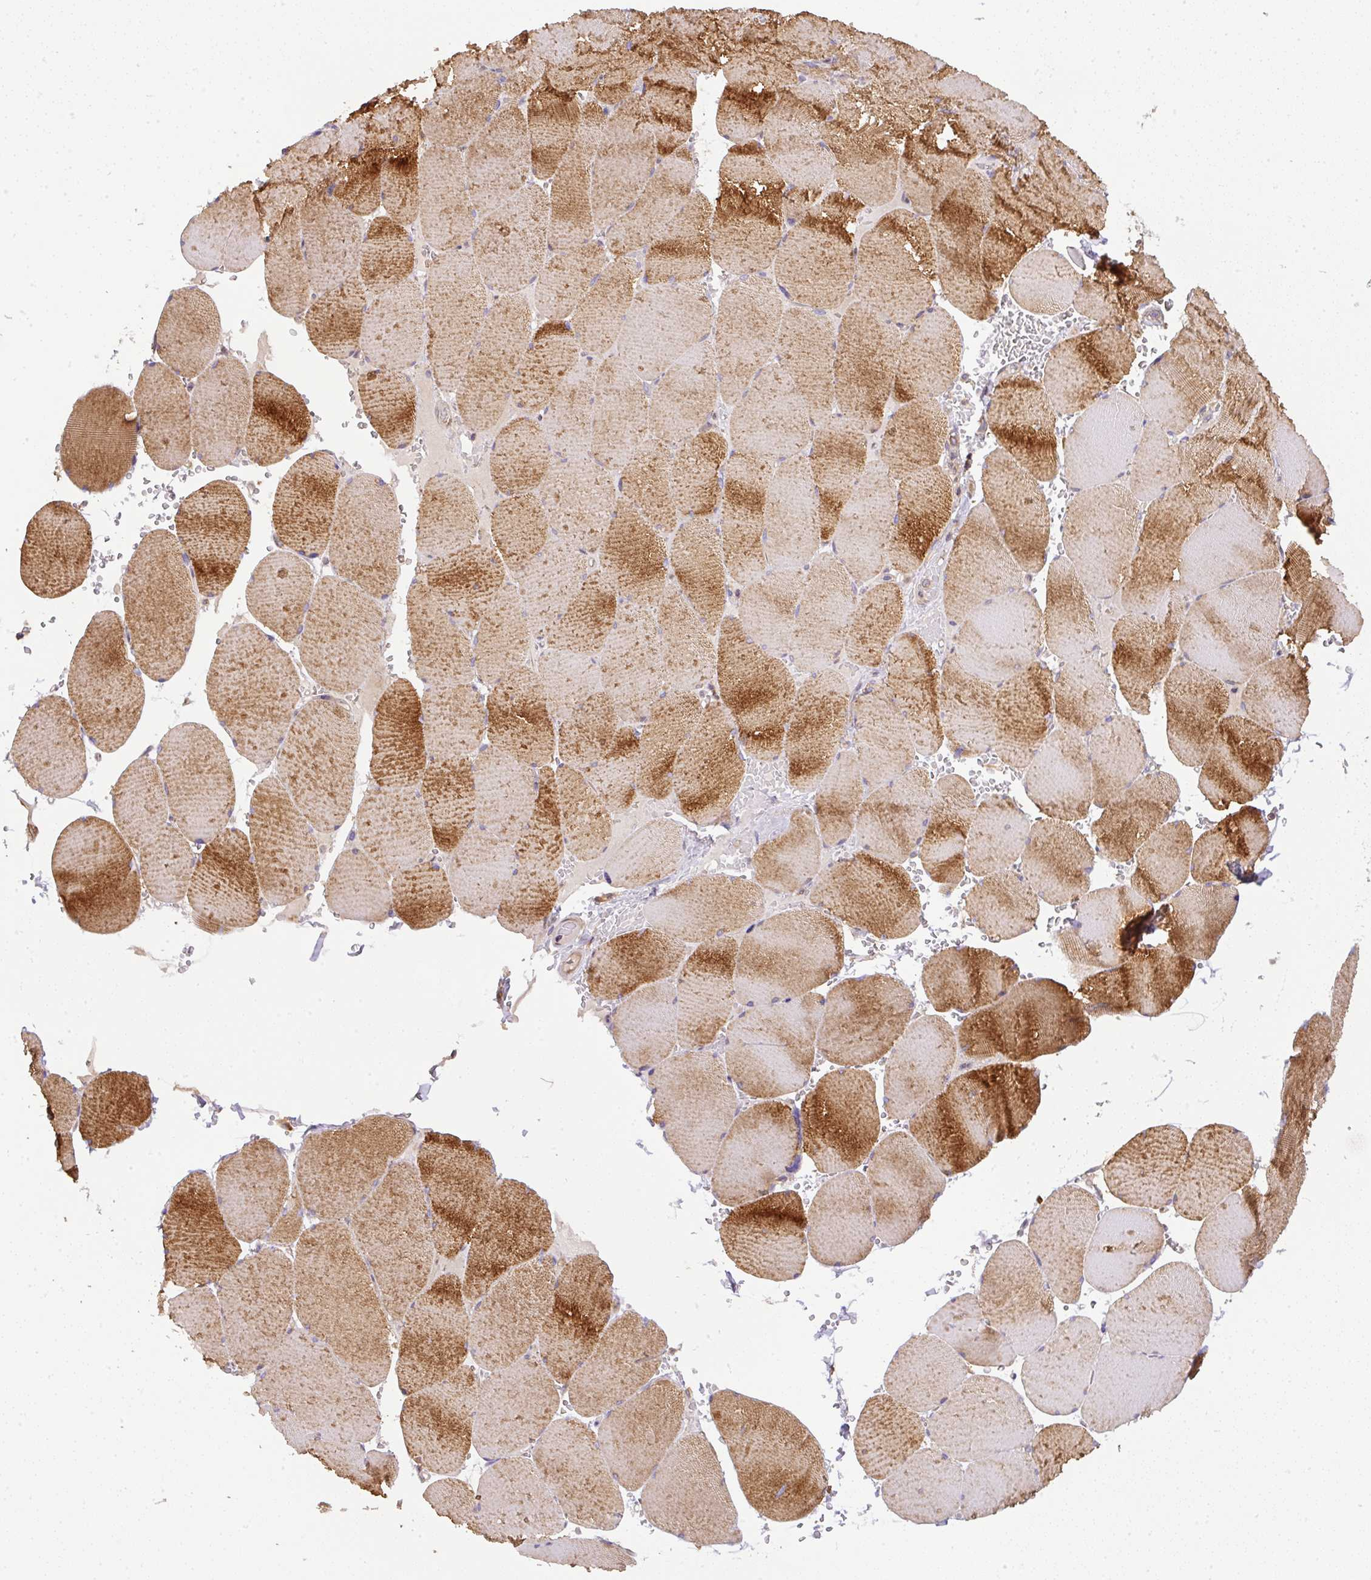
{"staining": {"intensity": "strong", "quantity": "25%-75%", "location": "cytoplasmic/membranous"}, "tissue": "skeletal muscle", "cell_type": "Myocytes", "image_type": "normal", "snomed": [{"axis": "morphology", "description": "Normal tissue, NOS"}, {"axis": "topography", "description": "Skeletal muscle"}, {"axis": "topography", "description": "Head-Neck"}], "caption": "Normal skeletal muscle displays strong cytoplasmic/membranous positivity in about 25%-75% of myocytes, visualized by immunohistochemistry. The protein of interest is stained brown, and the nuclei are stained in blue (DAB IHC with brightfield microscopy, high magnification).", "gene": "DAPK1", "patient": {"sex": "male", "age": 66}}